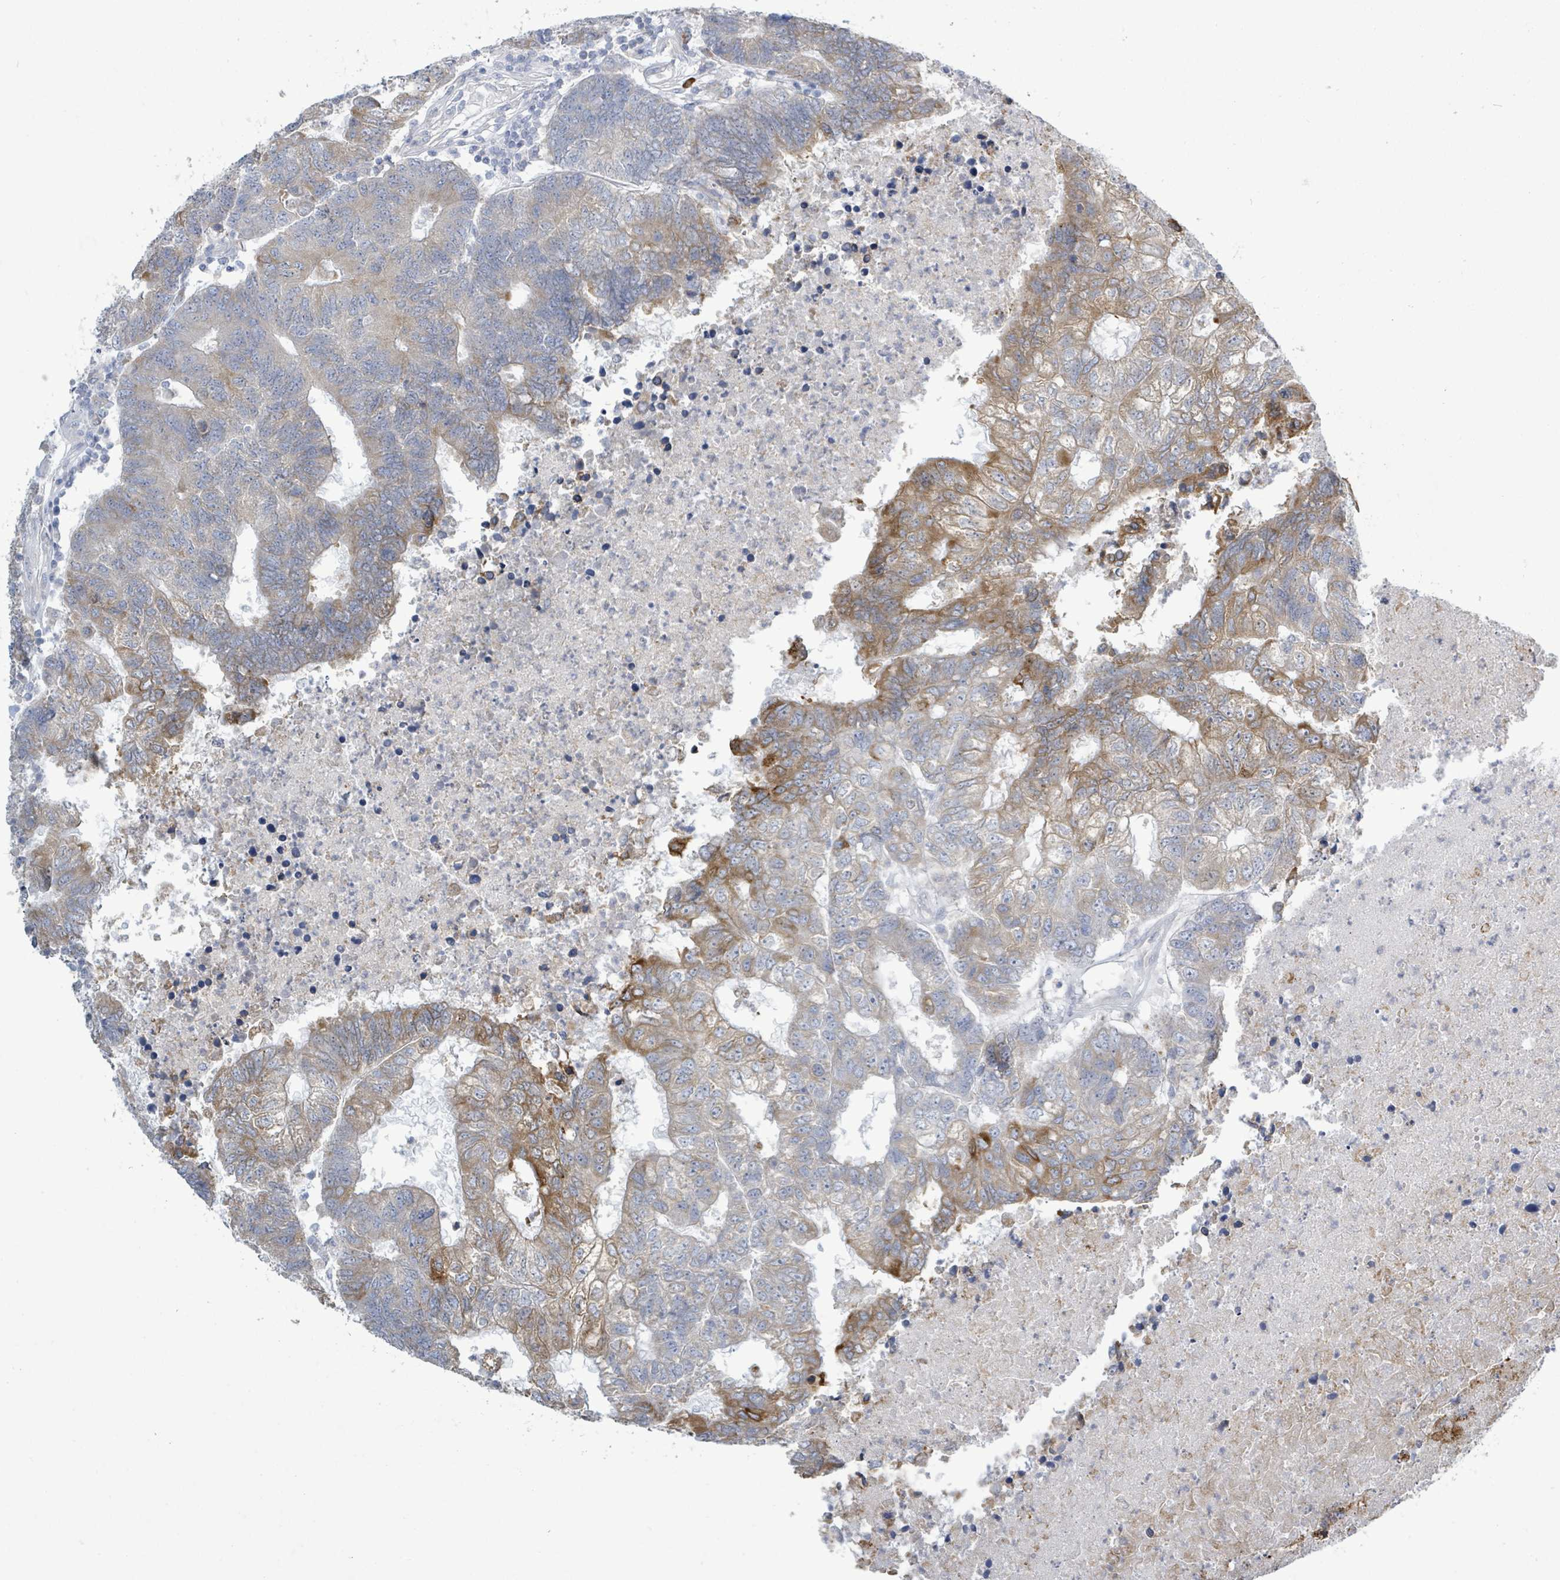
{"staining": {"intensity": "moderate", "quantity": "25%-75%", "location": "cytoplasmic/membranous"}, "tissue": "colorectal cancer", "cell_type": "Tumor cells", "image_type": "cancer", "snomed": [{"axis": "morphology", "description": "Adenocarcinoma, NOS"}, {"axis": "topography", "description": "Colon"}], "caption": "Protein staining by immunohistochemistry (IHC) reveals moderate cytoplasmic/membranous expression in approximately 25%-75% of tumor cells in adenocarcinoma (colorectal).", "gene": "SIRPB1", "patient": {"sex": "female", "age": 48}}